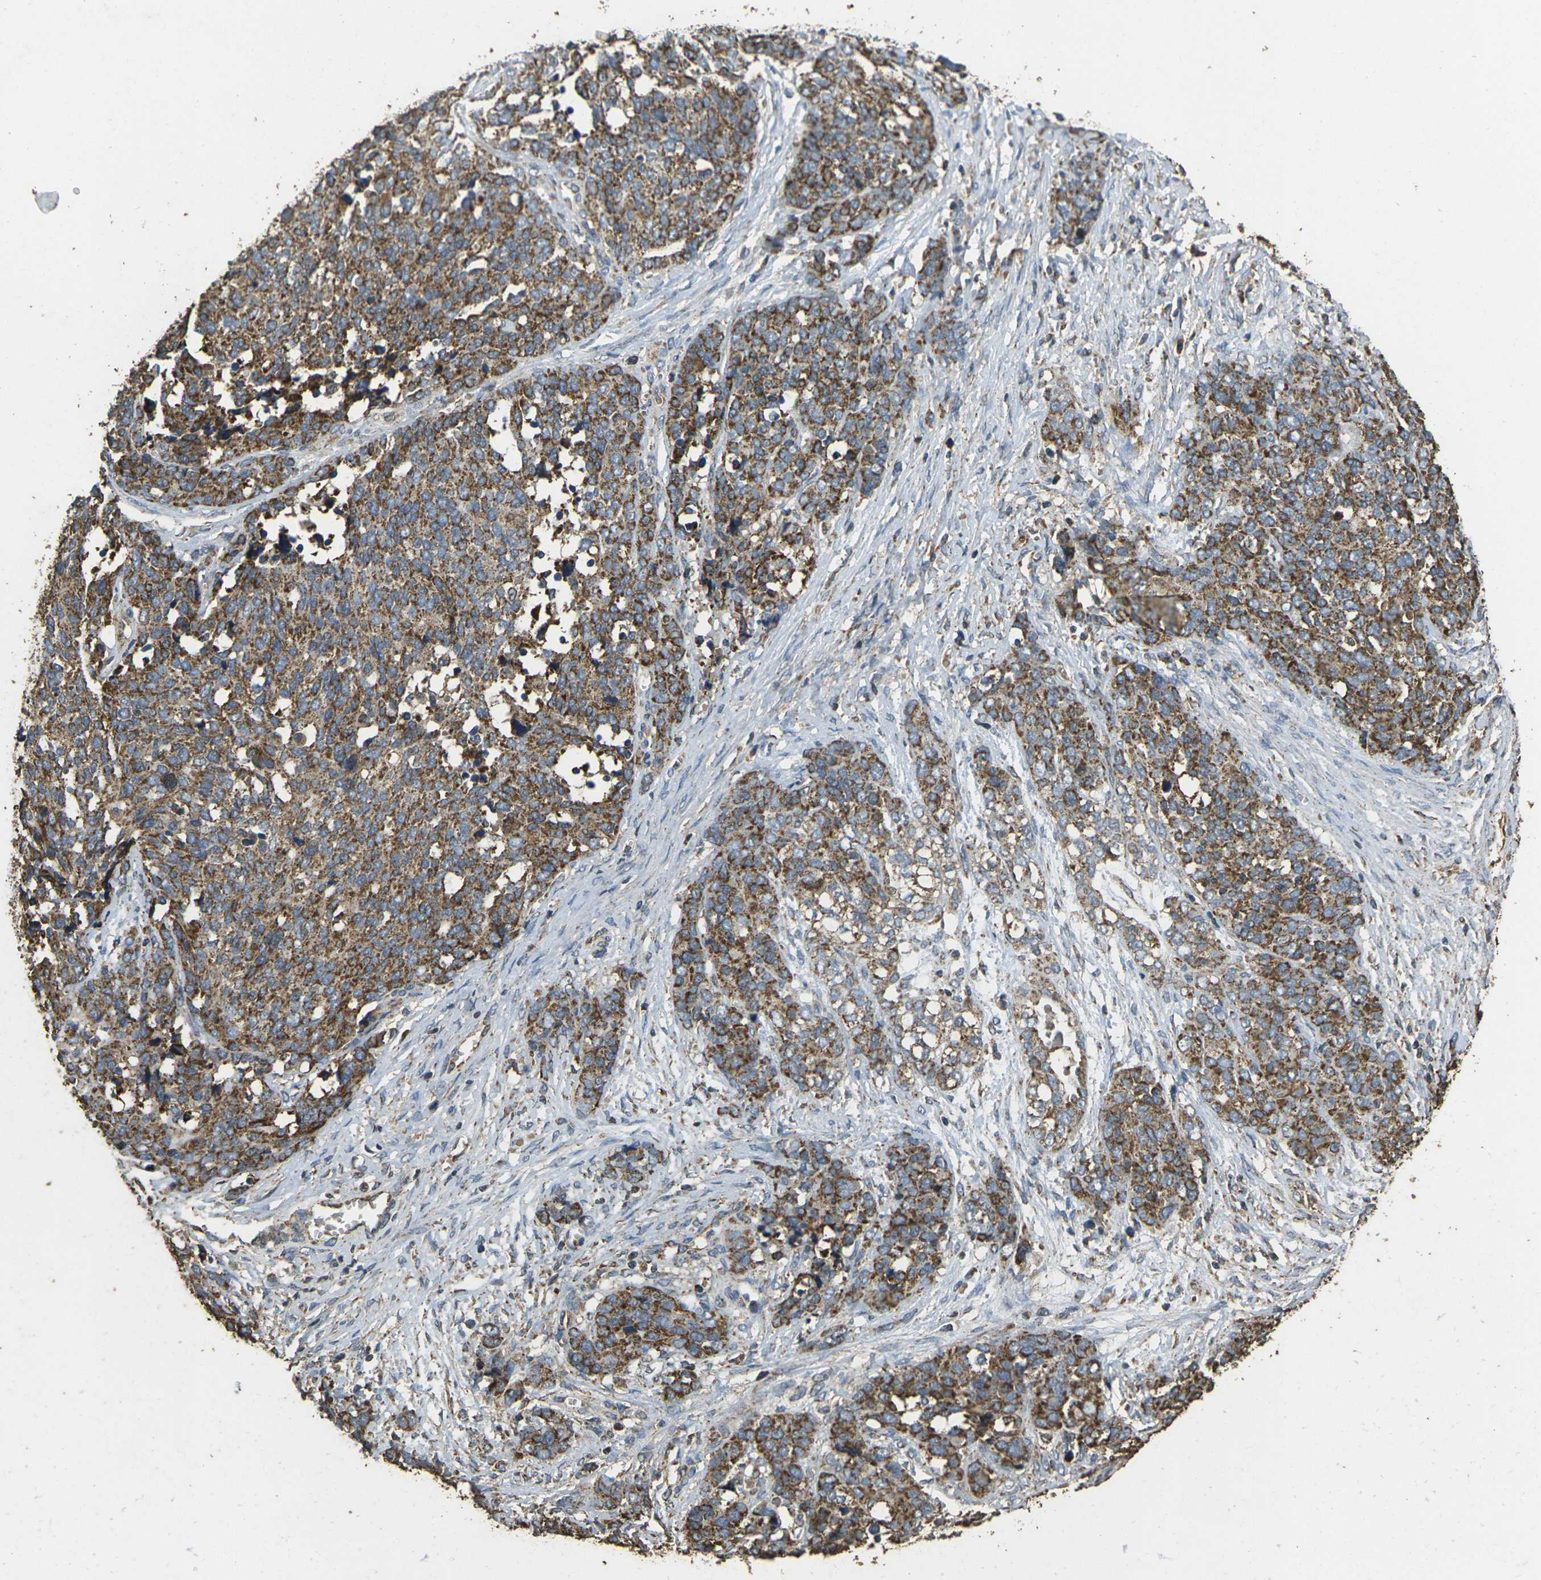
{"staining": {"intensity": "moderate", "quantity": ">75%", "location": "cytoplasmic/membranous"}, "tissue": "ovarian cancer", "cell_type": "Tumor cells", "image_type": "cancer", "snomed": [{"axis": "morphology", "description": "Cystadenocarcinoma, serous, NOS"}, {"axis": "topography", "description": "Ovary"}], "caption": "Tumor cells exhibit medium levels of moderate cytoplasmic/membranous positivity in approximately >75% of cells in human ovarian cancer. The staining is performed using DAB (3,3'-diaminobenzidine) brown chromogen to label protein expression. The nuclei are counter-stained blue using hematoxylin.", "gene": "MAPK11", "patient": {"sex": "female", "age": 44}}